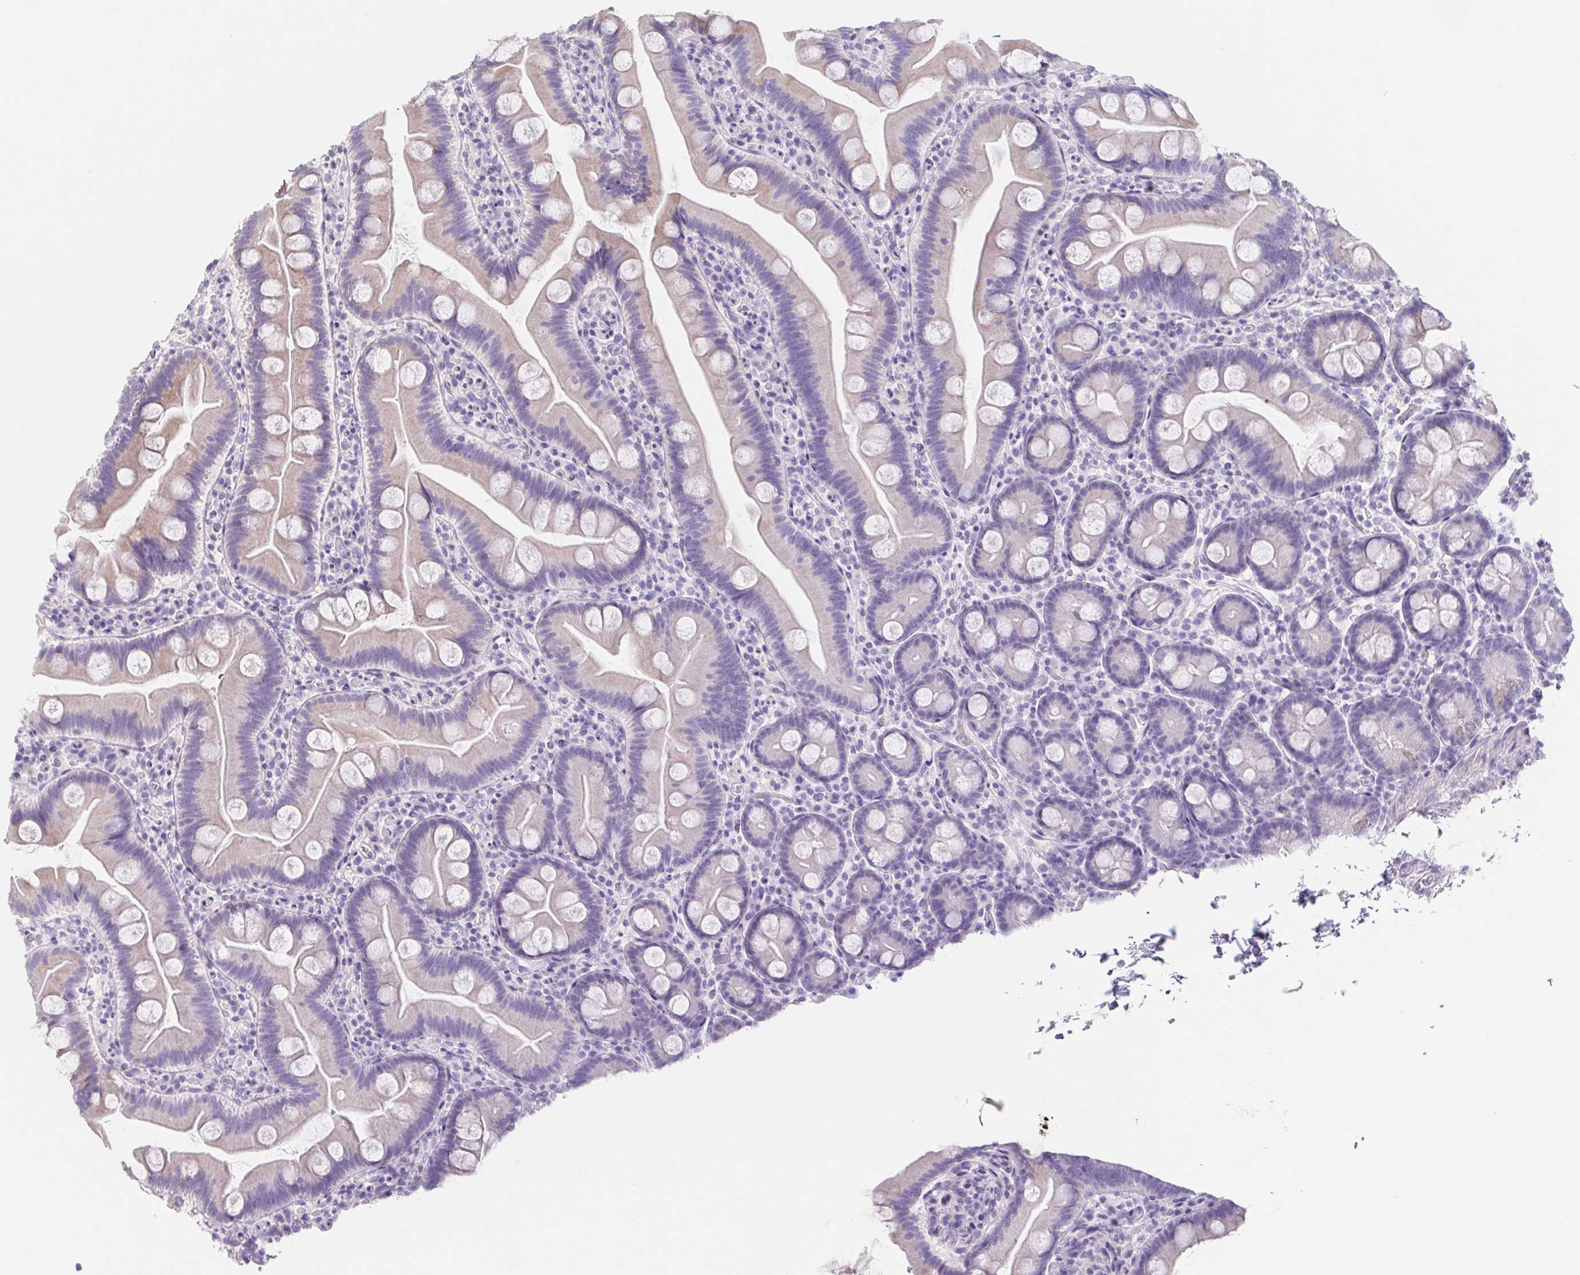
{"staining": {"intensity": "weak", "quantity": "25%-75%", "location": "cytoplasmic/membranous"}, "tissue": "small intestine", "cell_type": "Glandular cells", "image_type": "normal", "snomed": [{"axis": "morphology", "description": "Normal tissue, NOS"}, {"axis": "topography", "description": "Small intestine"}], "caption": "Immunohistochemical staining of benign human small intestine displays 25%-75% levels of weak cytoplasmic/membranous protein staining in about 25%-75% of glandular cells. (DAB (3,3'-diaminobenzidine) = brown stain, brightfield microscopy at high magnification).", "gene": "HDGFL1", "patient": {"sex": "female", "age": 68}}